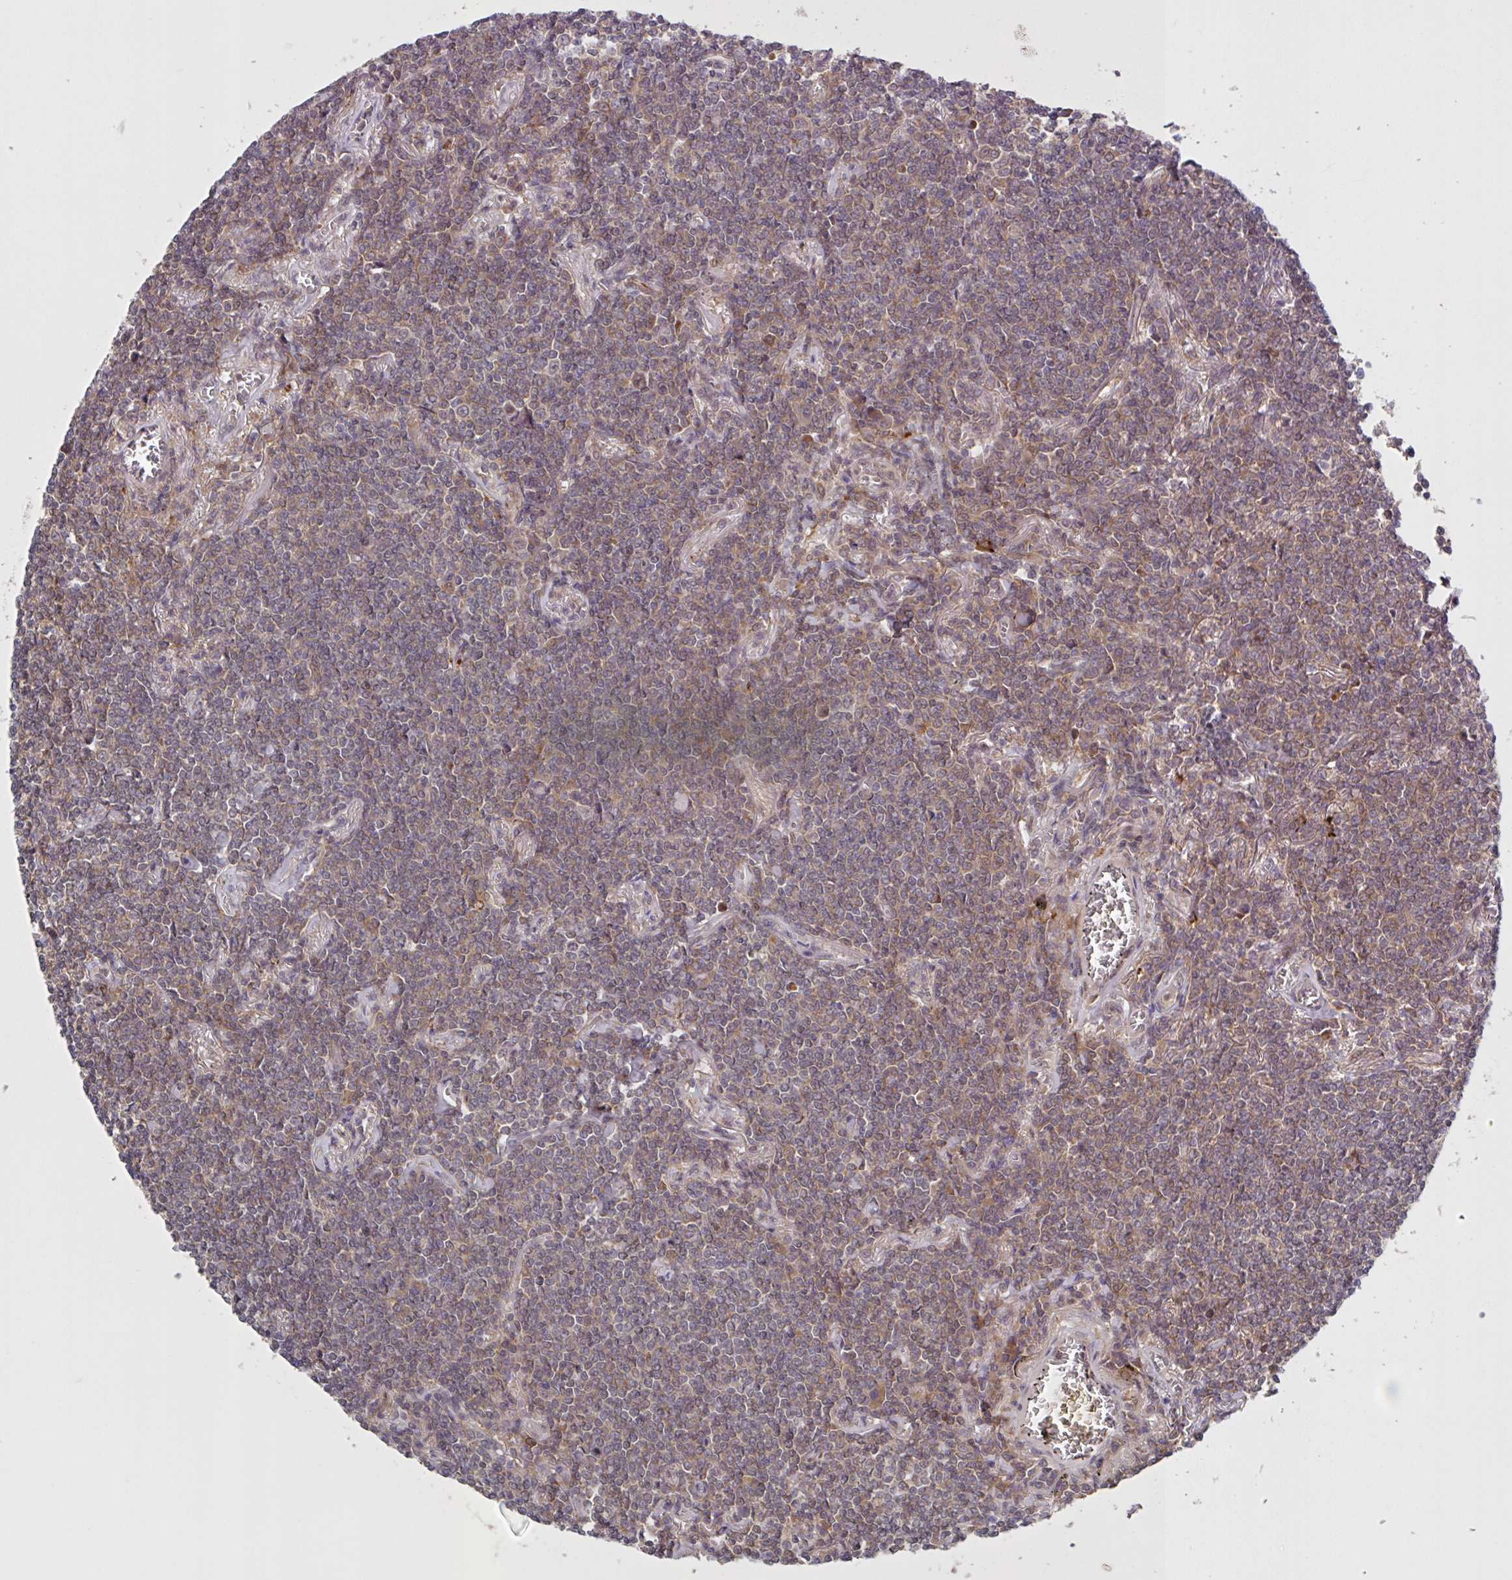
{"staining": {"intensity": "weak", "quantity": "25%-75%", "location": "cytoplasmic/membranous"}, "tissue": "lymphoma", "cell_type": "Tumor cells", "image_type": "cancer", "snomed": [{"axis": "morphology", "description": "Malignant lymphoma, non-Hodgkin's type, Low grade"}, {"axis": "topography", "description": "Lung"}], "caption": "A brown stain highlights weak cytoplasmic/membranous positivity of a protein in lymphoma tumor cells. Nuclei are stained in blue.", "gene": "CAMLG", "patient": {"sex": "female", "age": 71}}